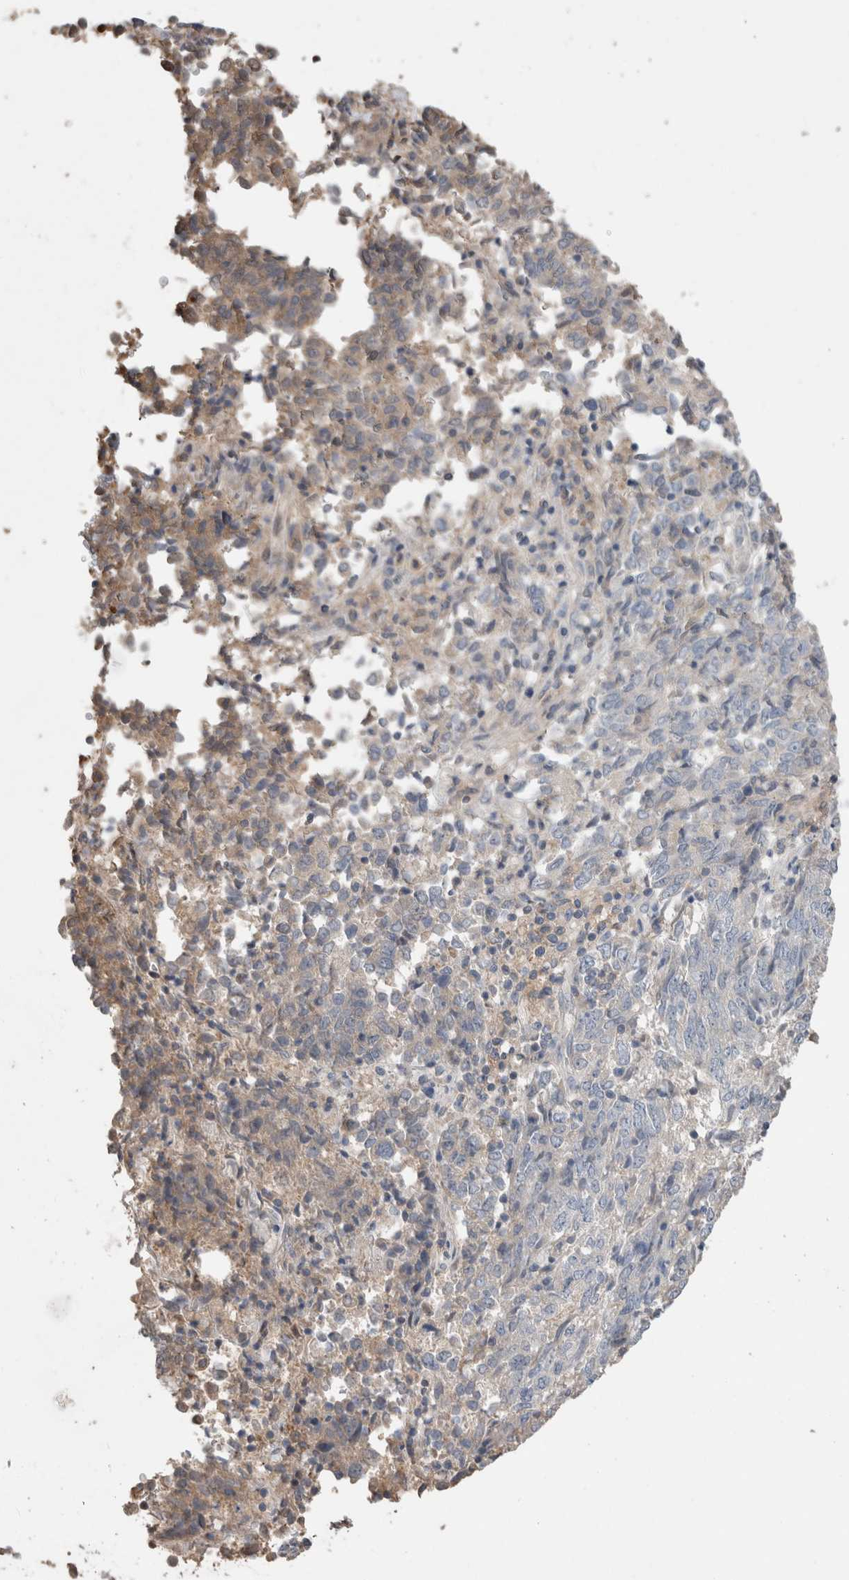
{"staining": {"intensity": "weak", "quantity": "<25%", "location": "cytoplasmic/membranous"}, "tissue": "endometrial cancer", "cell_type": "Tumor cells", "image_type": "cancer", "snomed": [{"axis": "morphology", "description": "Adenocarcinoma, NOS"}, {"axis": "topography", "description": "Endometrium"}], "caption": "Protein analysis of endometrial cancer (adenocarcinoma) displays no significant expression in tumor cells. (Stains: DAB immunohistochemistry (IHC) with hematoxylin counter stain, Microscopy: brightfield microscopy at high magnification).", "gene": "TRIM5", "patient": {"sex": "female", "age": 80}}